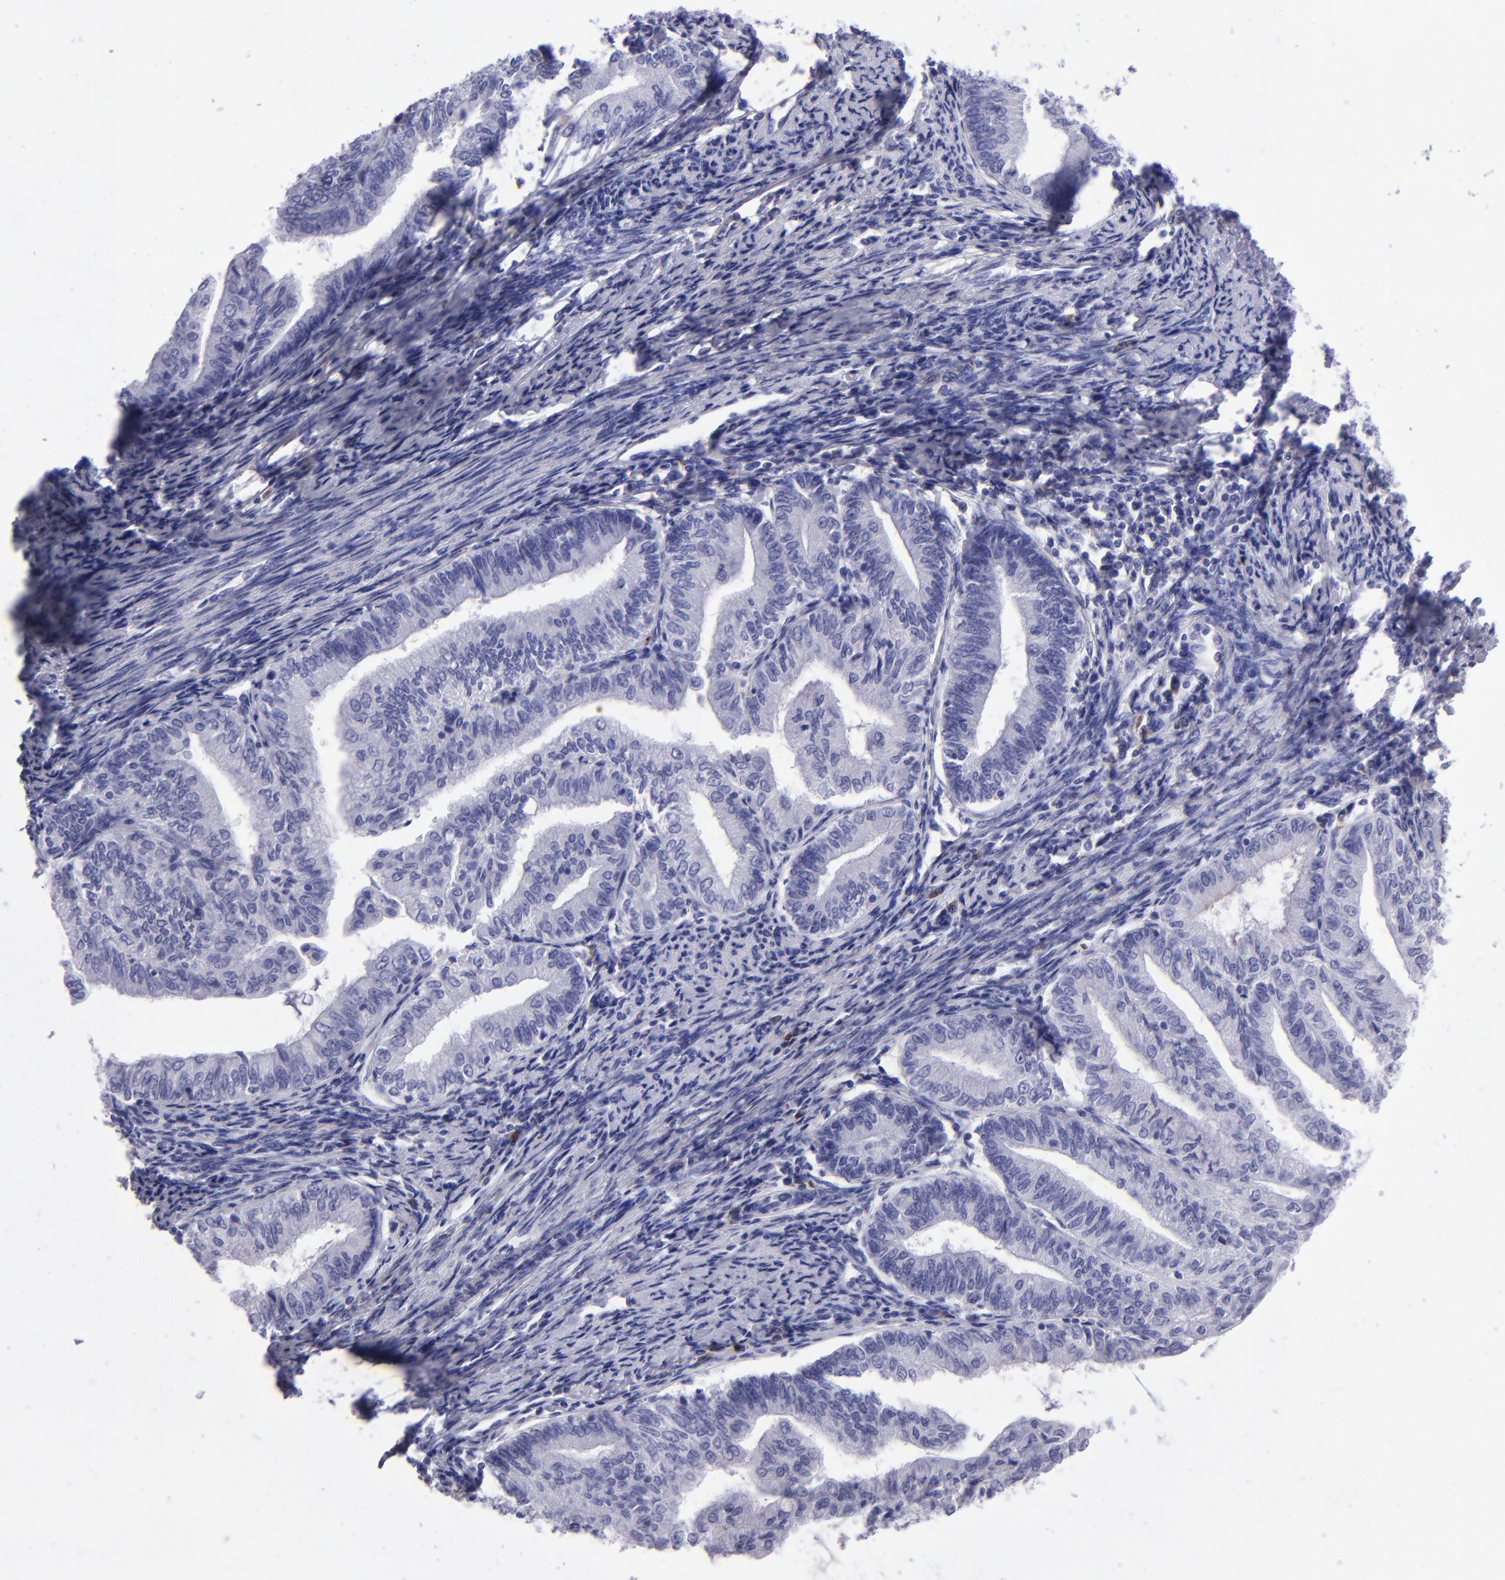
{"staining": {"intensity": "negative", "quantity": "none", "location": "none"}, "tissue": "endometrial cancer", "cell_type": "Tumor cells", "image_type": "cancer", "snomed": [{"axis": "morphology", "description": "Adenocarcinoma, NOS"}, {"axis": "topography", "description": "Endometrium"}], "caption": "Endometrial adenocarcinoma stained for a protein using immunohistochemistry (IHC) reveals no expression tumor cells.", "gene": "TYRP1", "patient": {"sex": "female", "age": 66}}